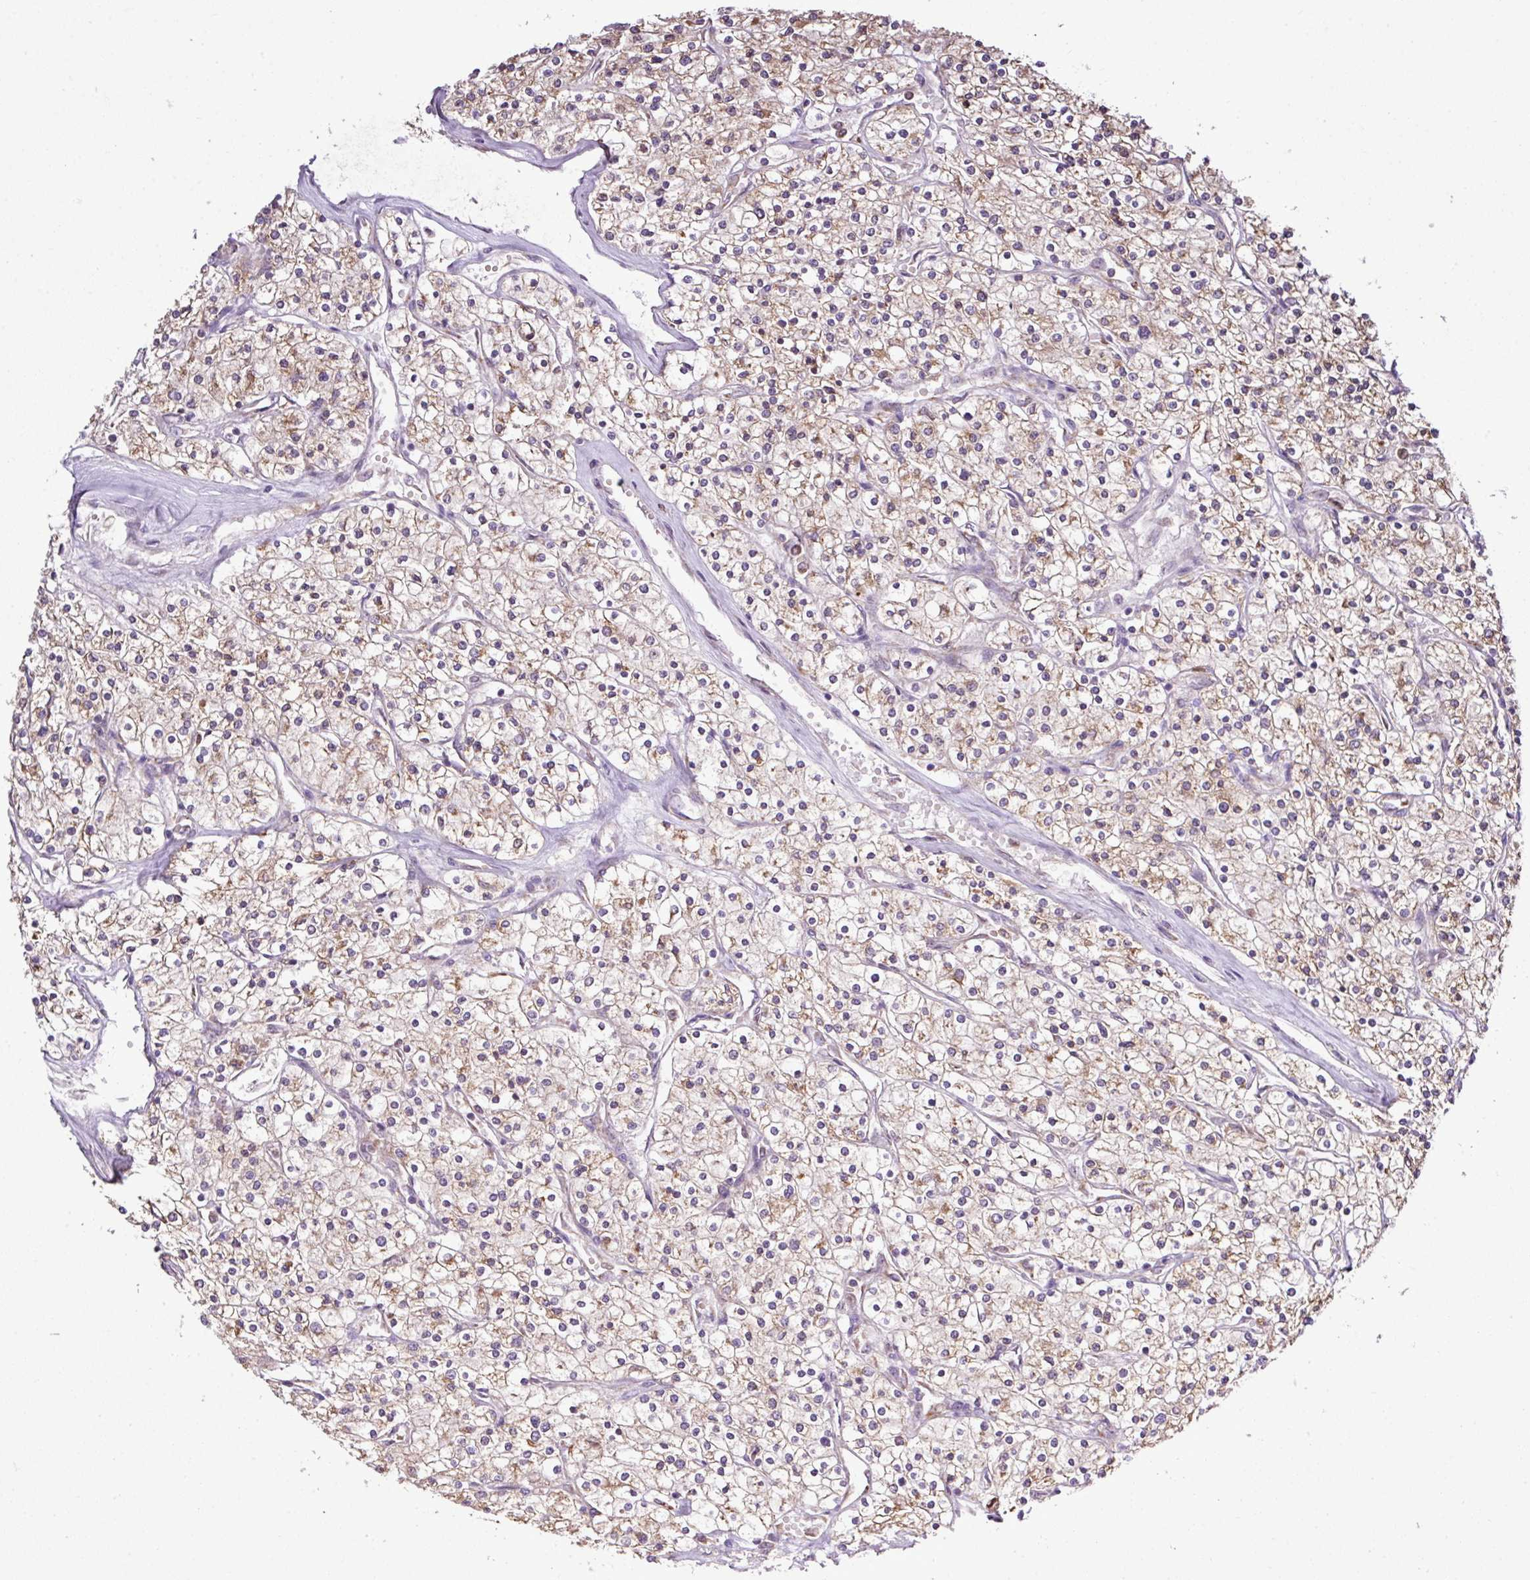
{"staining": {"intensity": "moderate", "quantity": "25%-75%", "location": "cytoplasmic/membranous"}, "tissue": "renal cancer", "cell_type": "Tumor cells", "image_type": "cancer", "snomed": [{"axis": "morphology", "description": "Adenocarcinoma, NOS"}, {"axis": "topography", "description": "Kidney"}], "caption": "Protein staining demonstrates moderate cytoplasmic/membranous expression in approximately 25%-75% of tumor cells in renal cancer (adenocarcinoma).", "gene": "SMCO4", "patient": {"sex": "male", "age": 80}}